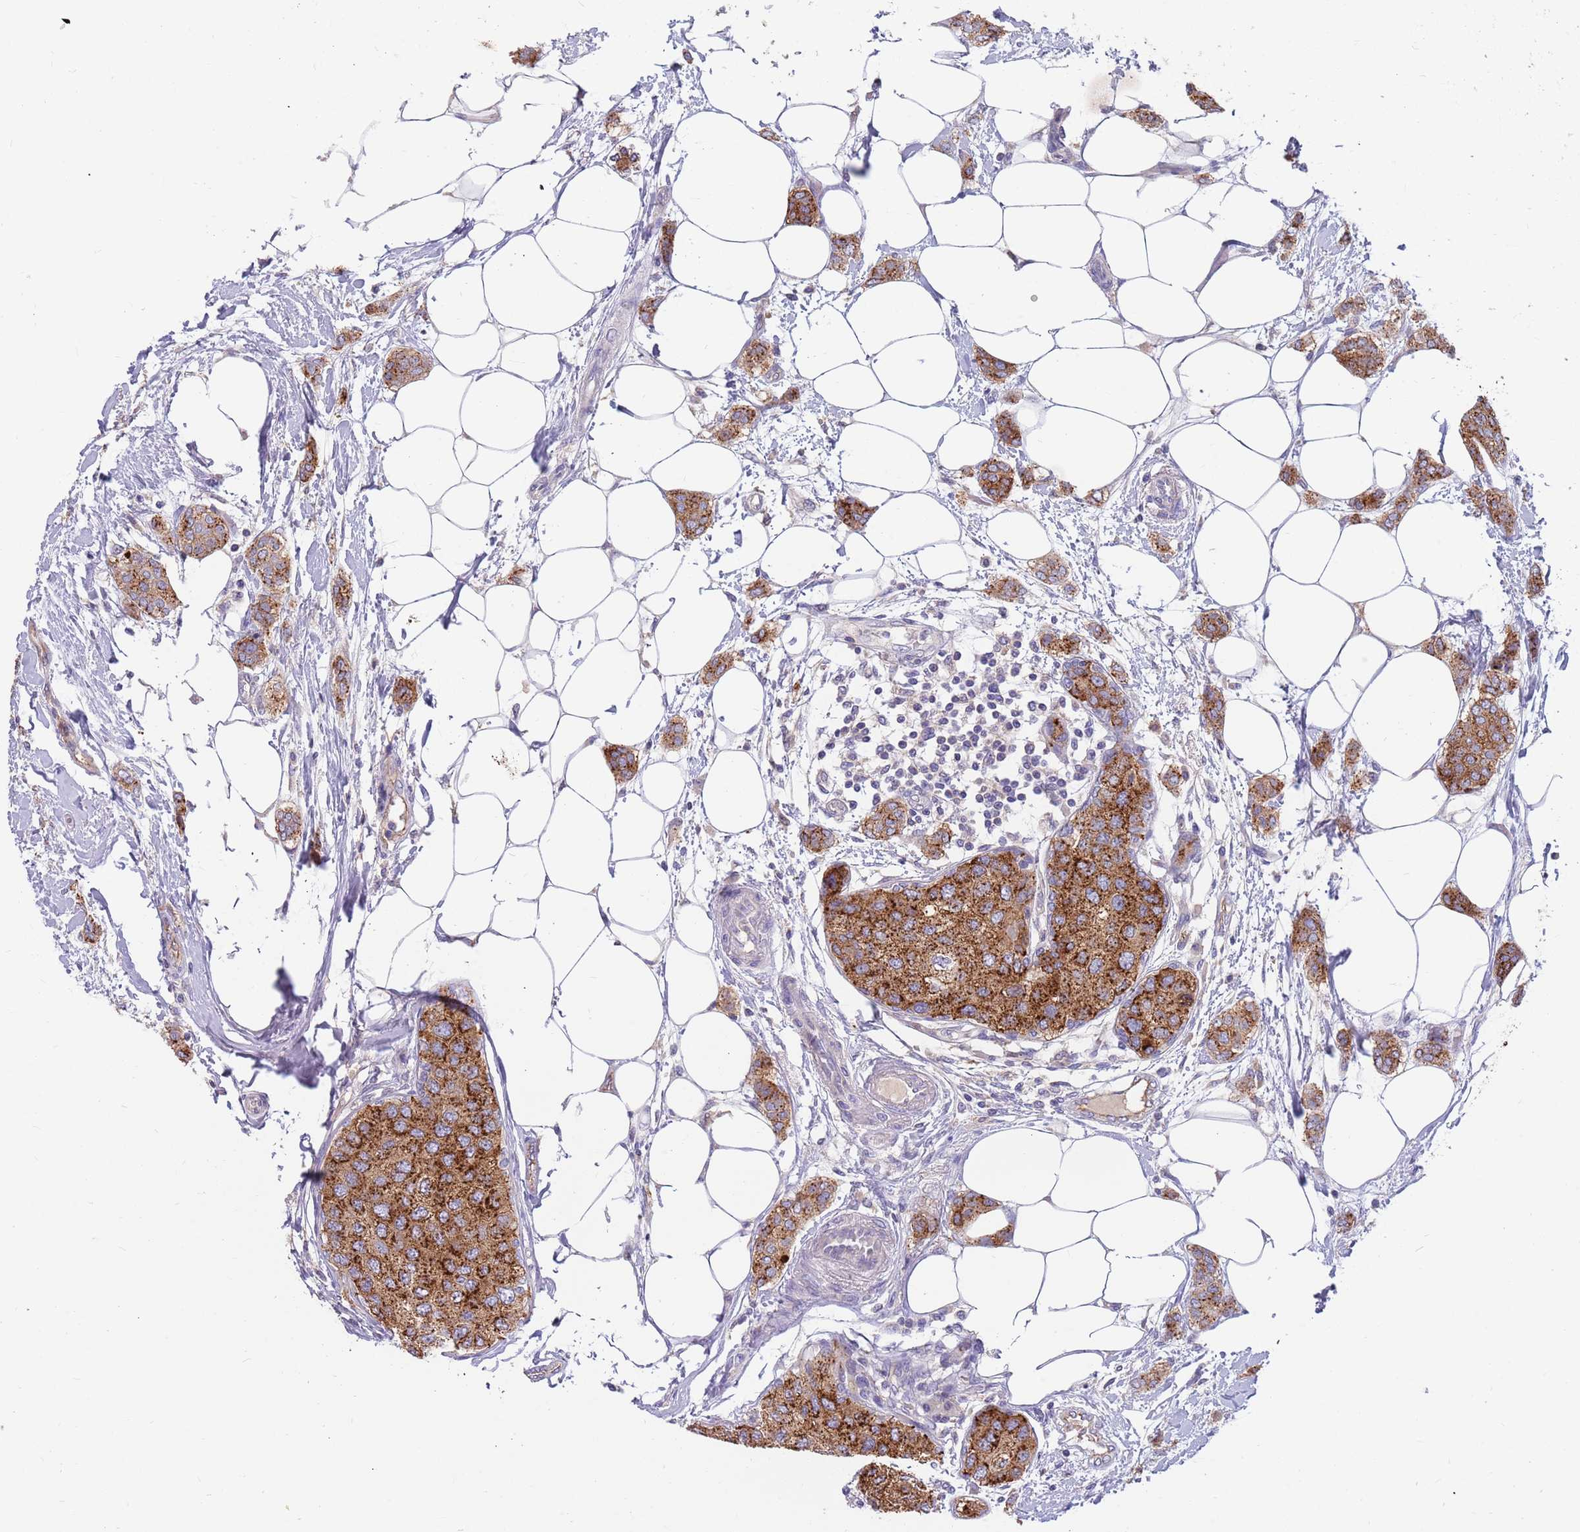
{"staining": {"intensity": "strong", "quantity": ">75%", "location": "cytoplasmic/membranous"}, "tissue": "breast cancer", "cell_type": "Tumor cells", "image_type": "cancer", "snomed": [{"axis": "morphology", "description": "Duct carcinoma"}, {"axis": "topography", "description": "Breast"}], "caption": "High-magnification brightfield microscopy of breast infiltrating ductal carcinoma stained with DAB (3,3'-diaminobenzidine) (brown) and counterstained with hematoxylin (blue). tumor cells exhibit strong cytoplasmic/membranous positivity is appreciated in about>75% of cells.", "gene": "BORCS5", "patient": {"sex": "female", "age": 72}}